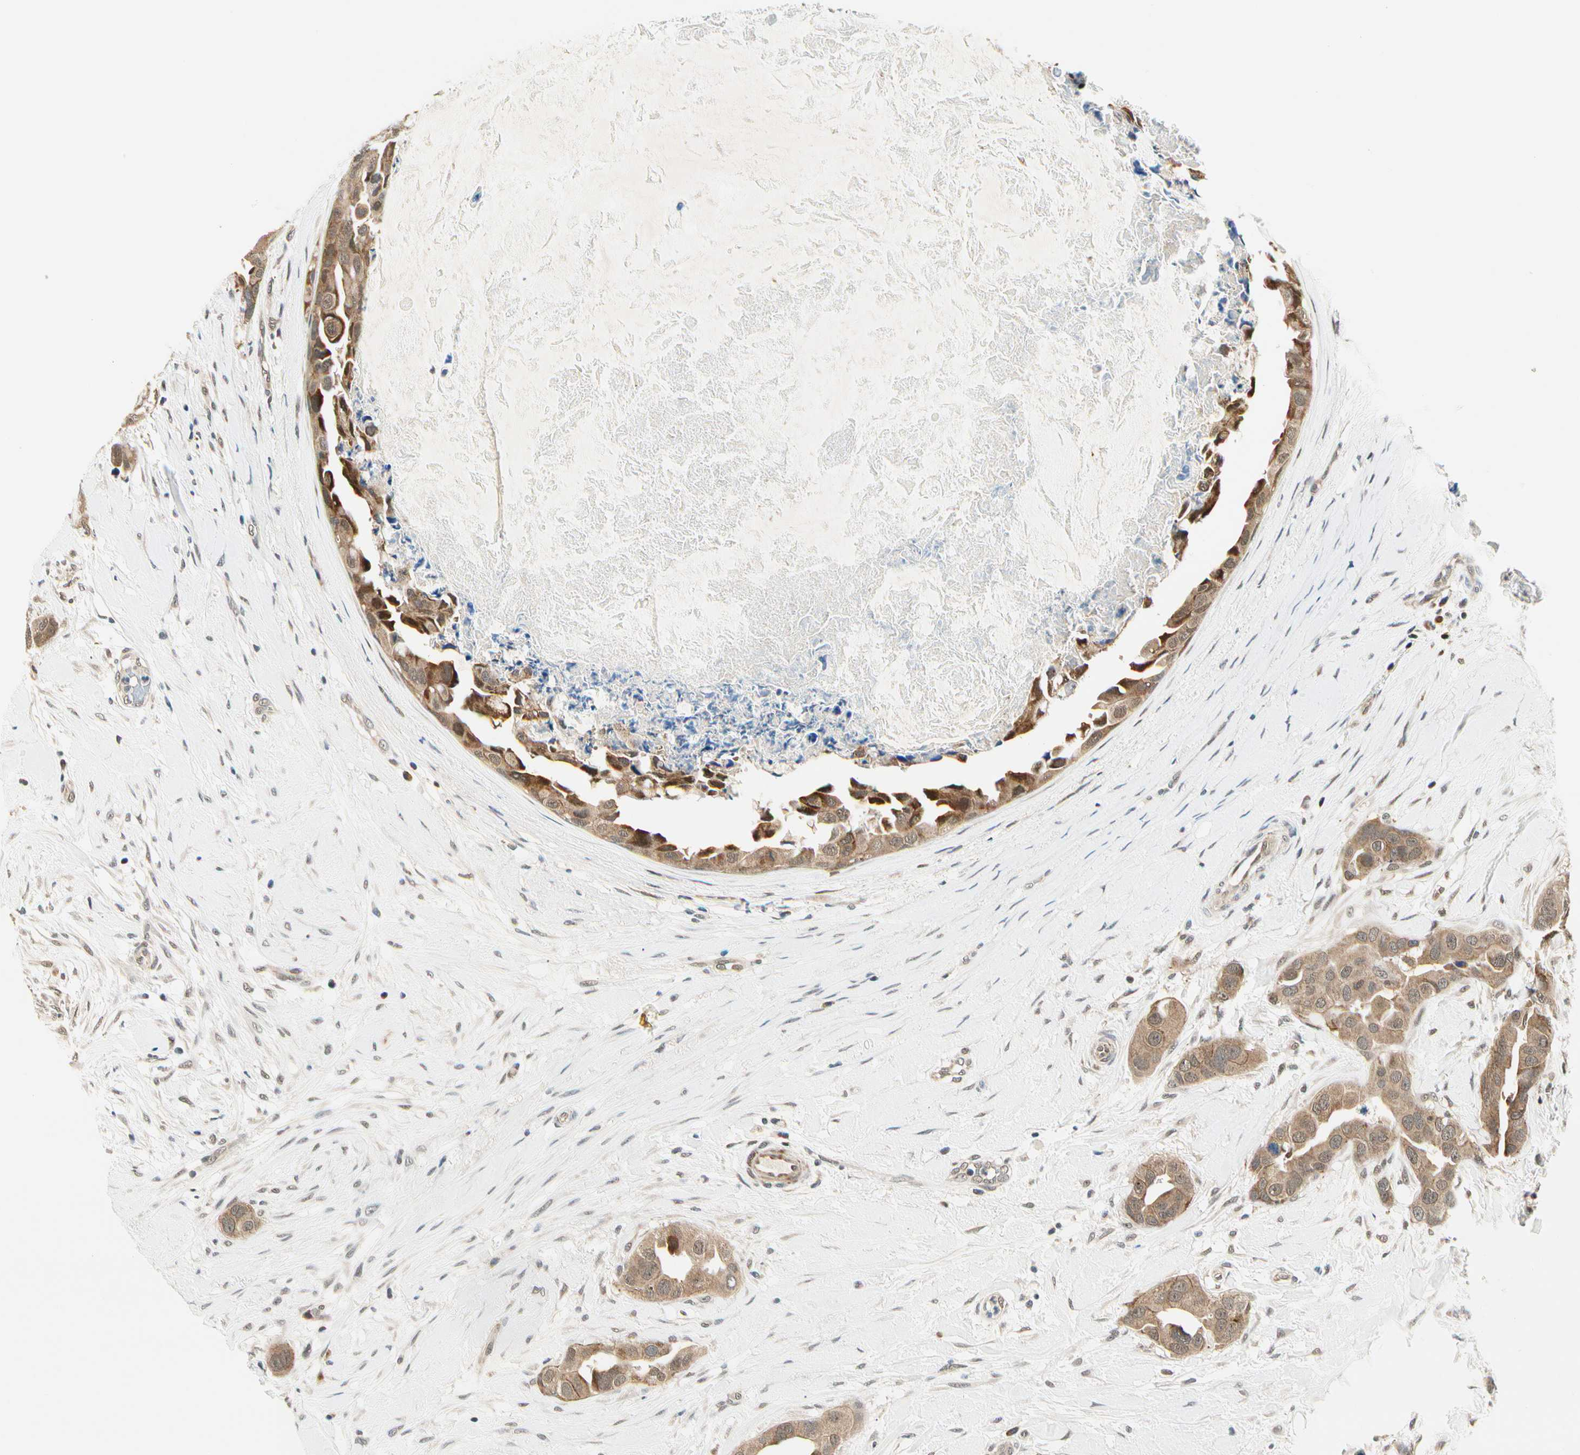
{"staining": {"intensity": "moderate", "quantity": ">75%", "location": "cytoplasmic/membranous"}, "tissue": "breast cancer", "cell_type": "Tumor cells", "image_type": "cancer", "snomed": [{"axis": "morphology", "description": "Duct carcinoma"}, {"axis": "topography", "description": "Breast"}], "caption": "A medium amount of moderate cytoplasmic/membranous positivity is identified in about >75% of tumor cells in infiltrating ductal carcinoma (breast) tissue. (DAB (3,3'-diaminobenzidine) = brown stain, brightfield microscopy at high magnification).", "gene": "PDK2", "patient": {"sex": "female", "age": 40}}